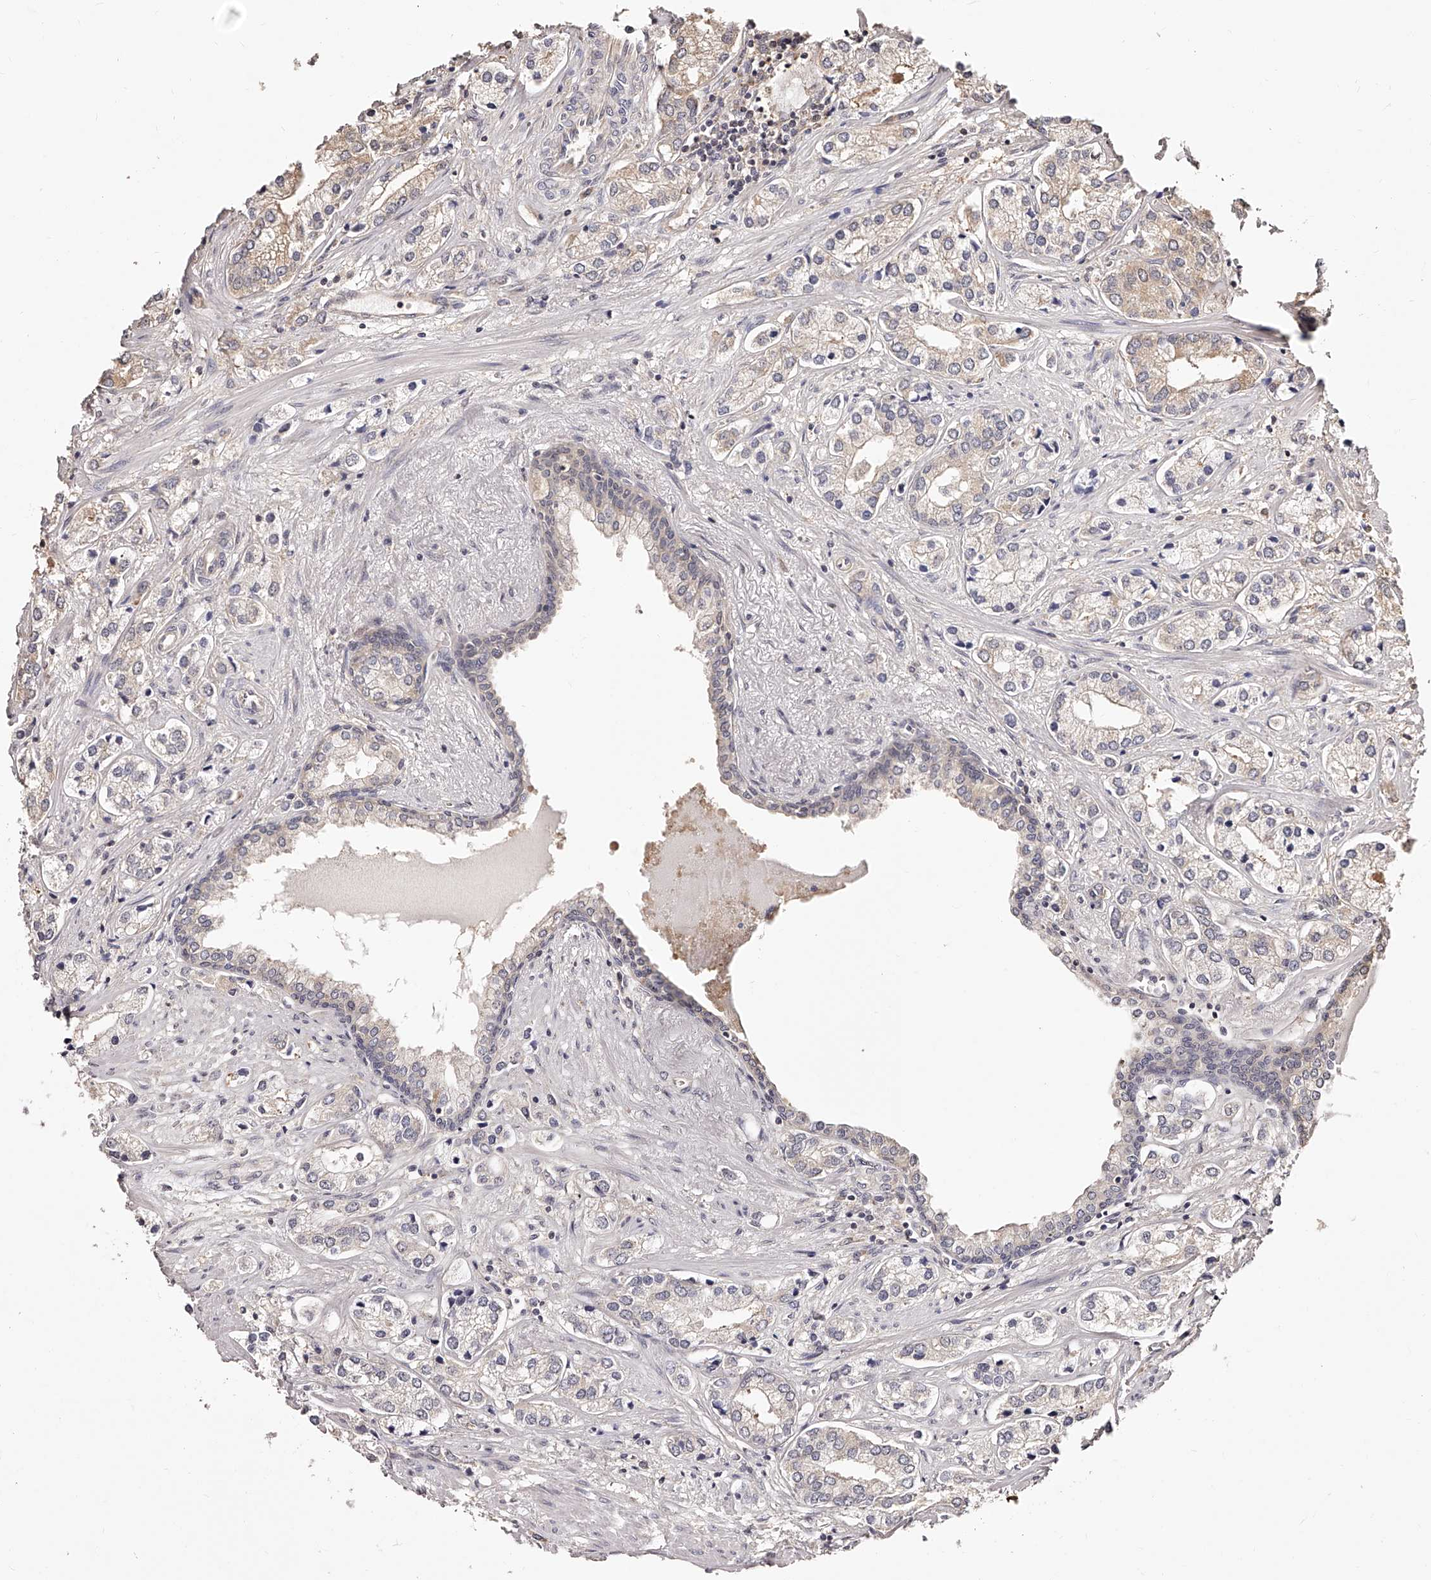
{"staining": {"intensity": "weak", "quantity": "<25%", "location": "cytoplasmic/membranous"}, "tissue": "prostate cancer", "cell_type": "Tumor cells", "image_type": "cancer", "snomed": [{"axis": "morphology", "description": "Adenocarcinoma, High grade"}, {"axis": "topography", "description": "Prostate"}], "caption": "This is an immunohistochemistry (IHC) image of prostate cancer (adenocarcinoma (high-grade)). There is no expression in tumor cells.", "gene": "ZNF582", "patient": {"sex": "male", "age": 66}}